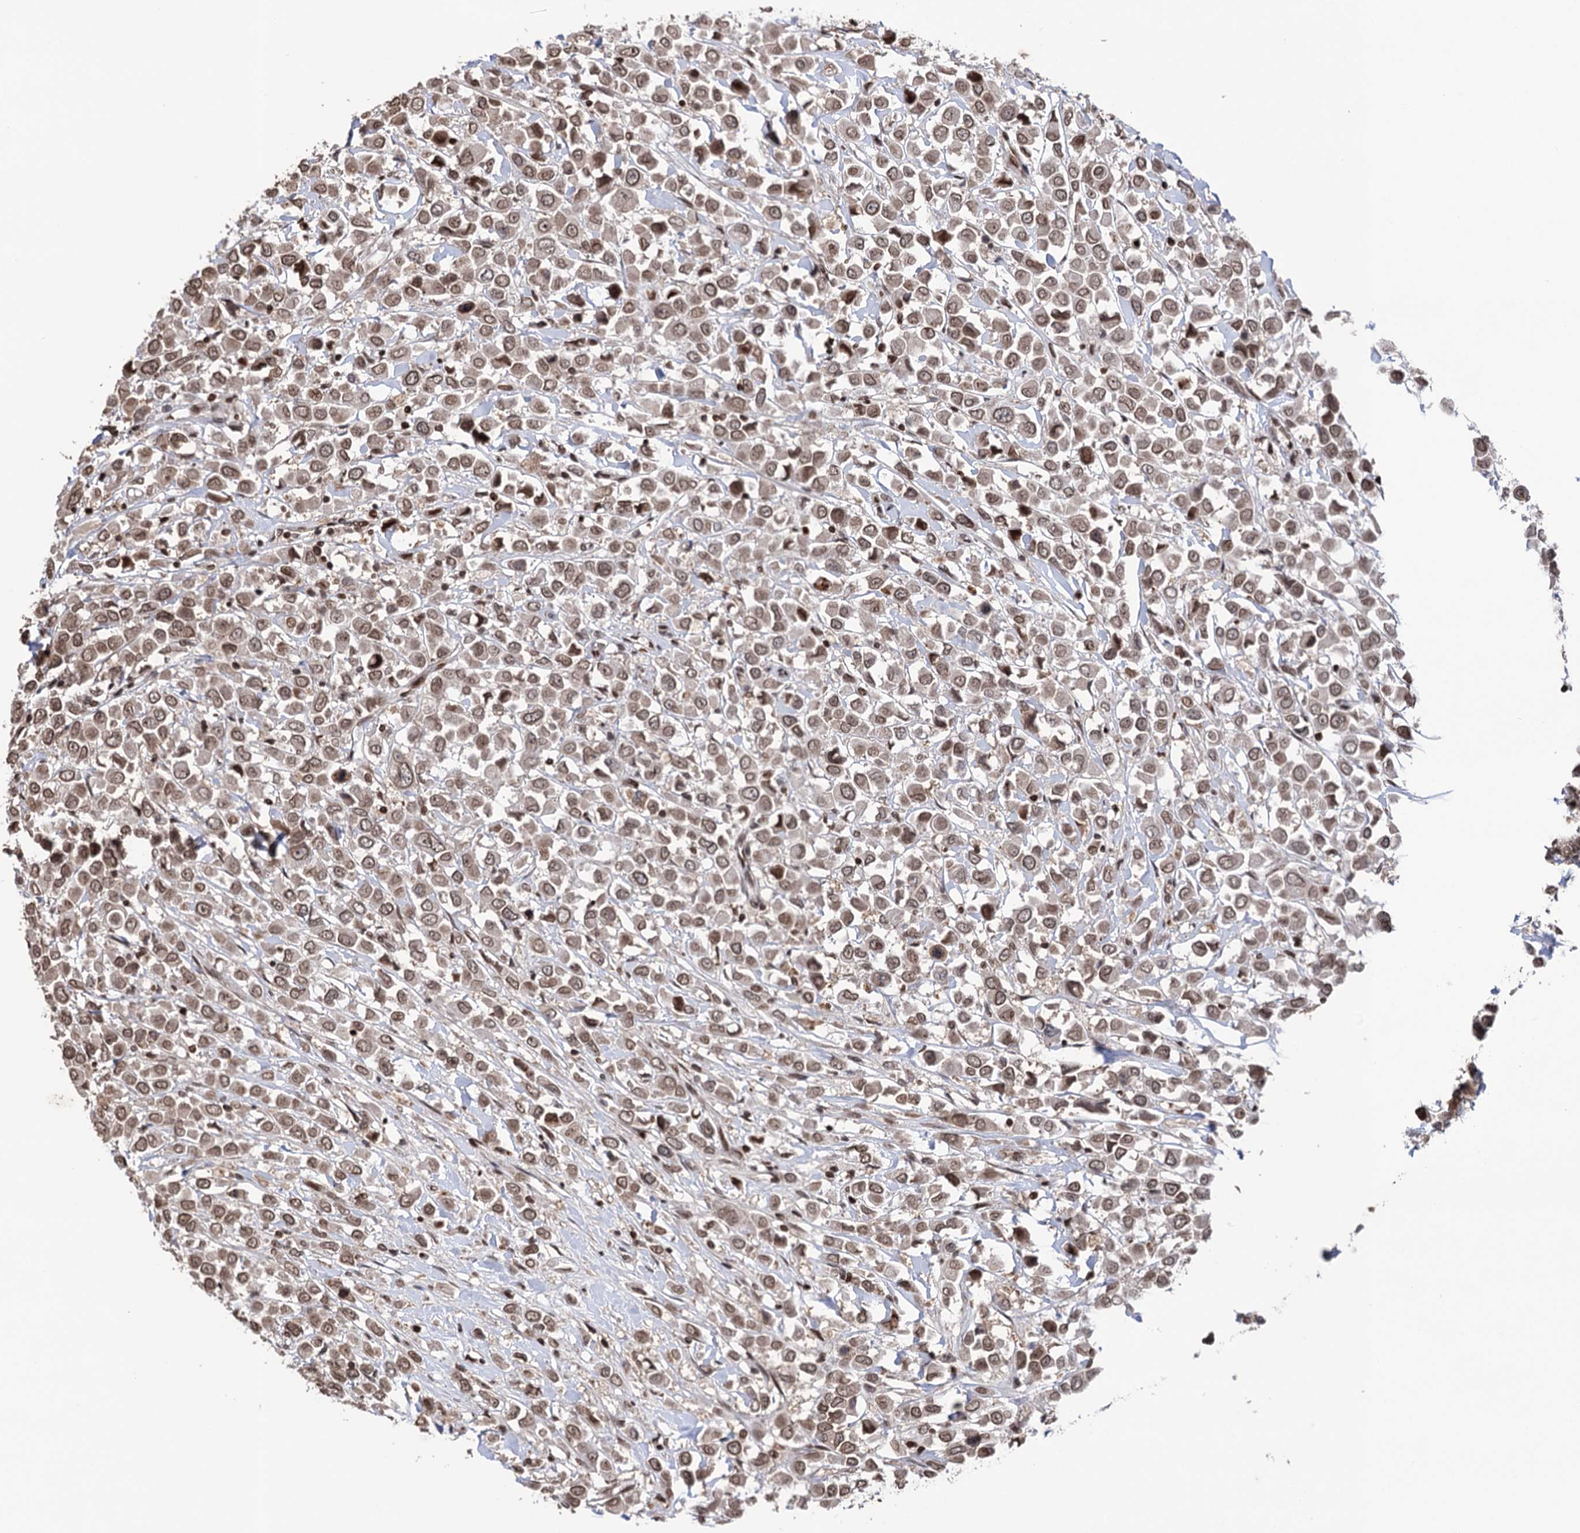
{"staining": {"intensity": "moderate", "quantity": ">75%", "location": "nuclear"}, "tissue": "breast cancer", "cell_type": "Tumor cells", "image_type": "cancer", "snomed": [{"axis": "morphology", "description": "Duct carcinoma"}, {"axis": "topography", "description": "Breast"}], "caption": "Tumor cells demonstrate moderate nuclear positivity in about >75% of cells in breast cancer (intraductal carcinoma).", "gene": "CCDC77", "patient": {"sex": "female", "age": 61}}